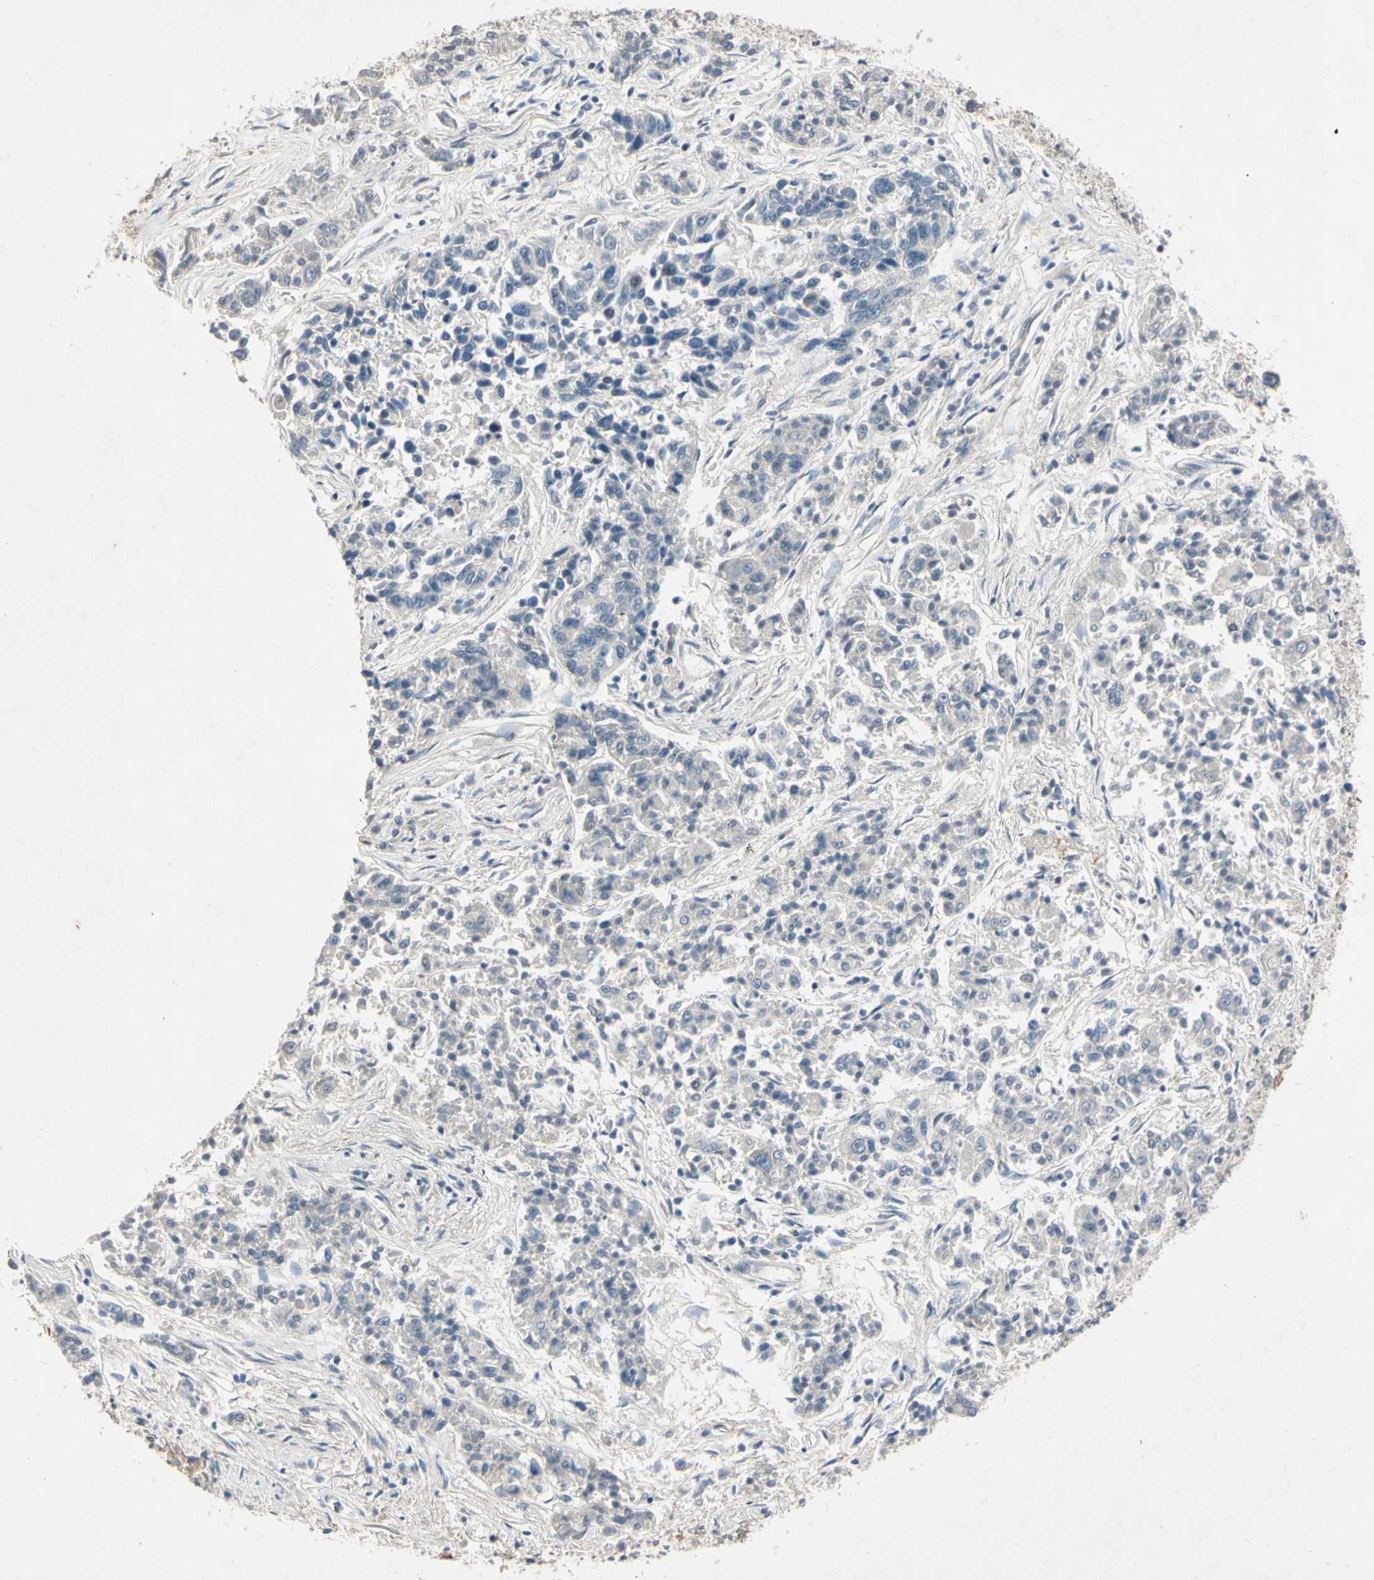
{"staining": {"intensity": "negative", "quantity": "none", "location": "none"}, "tissue": "lung cancer", "cell_type": "Tumor cells", "image_type": "cancer", "snomed": [{"axis": "morphology", "description": "Adenocarcinoma, NOS"}, {"axis": "topography", "description": "Lung"}], "caption": "The micrograph displays no significant staining in tumor cells of adenocarcinoma (lung).", "gene": "AATK", "patient": {"sex": "male", "age": 84}}